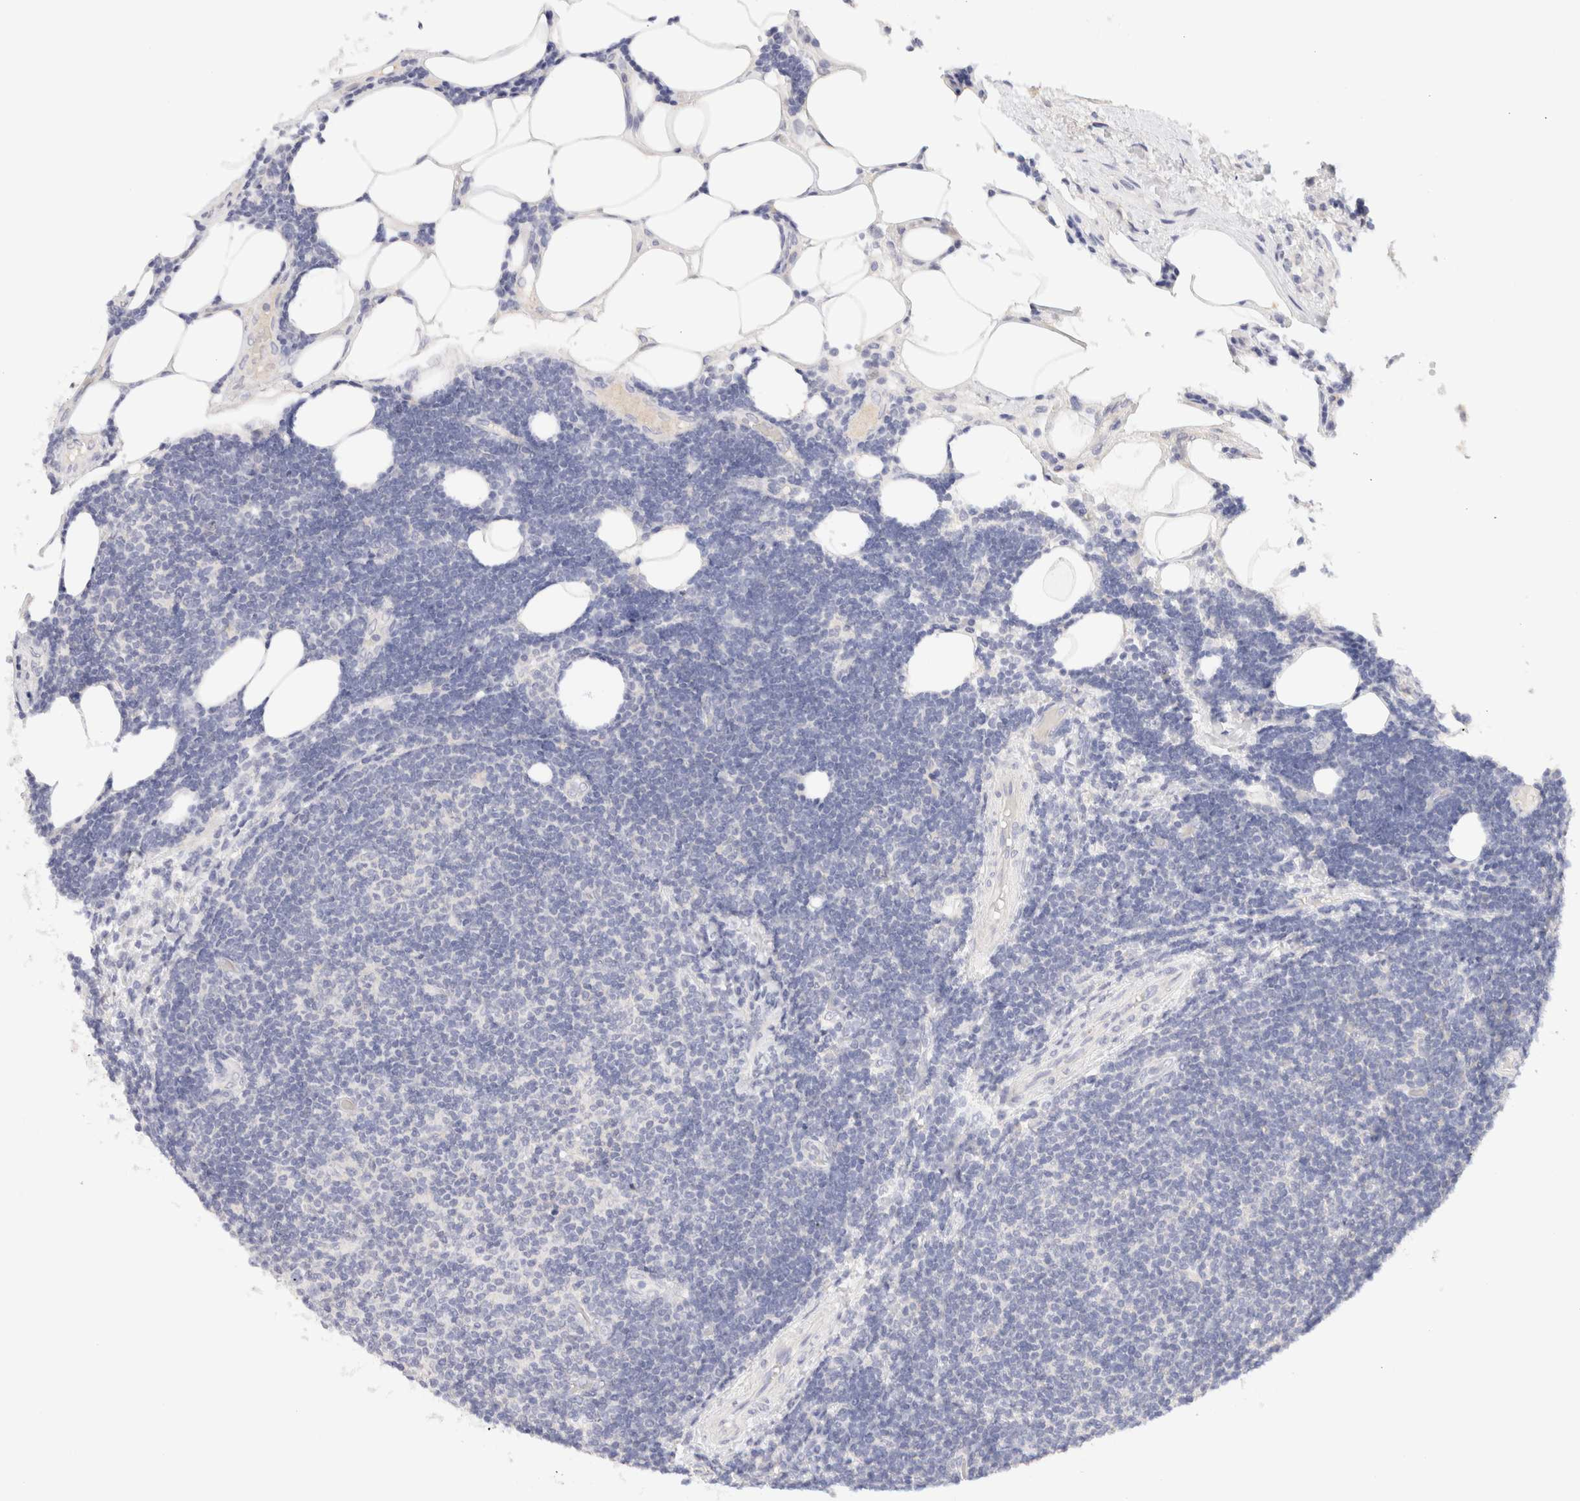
{"staining": {"intensity": "negative", "quantity": "none", "location": "none"}, "tissue": "lymphoma", "cell_type": "Tumor cells", "image_type": "cancer", "snomed": [{"axis": "morphology", "description": "Malignant lymphoma, non-Hodgkin's type, Low grade"}, {"axis": "topography", "description": "Lymph node"}], "caption": "Lymphoma was stained to show a protein in brown. There is no significant expression in tumor cells.", "gene": "SCGB2A2", "patient": {"sex": "male", "age": 83}}